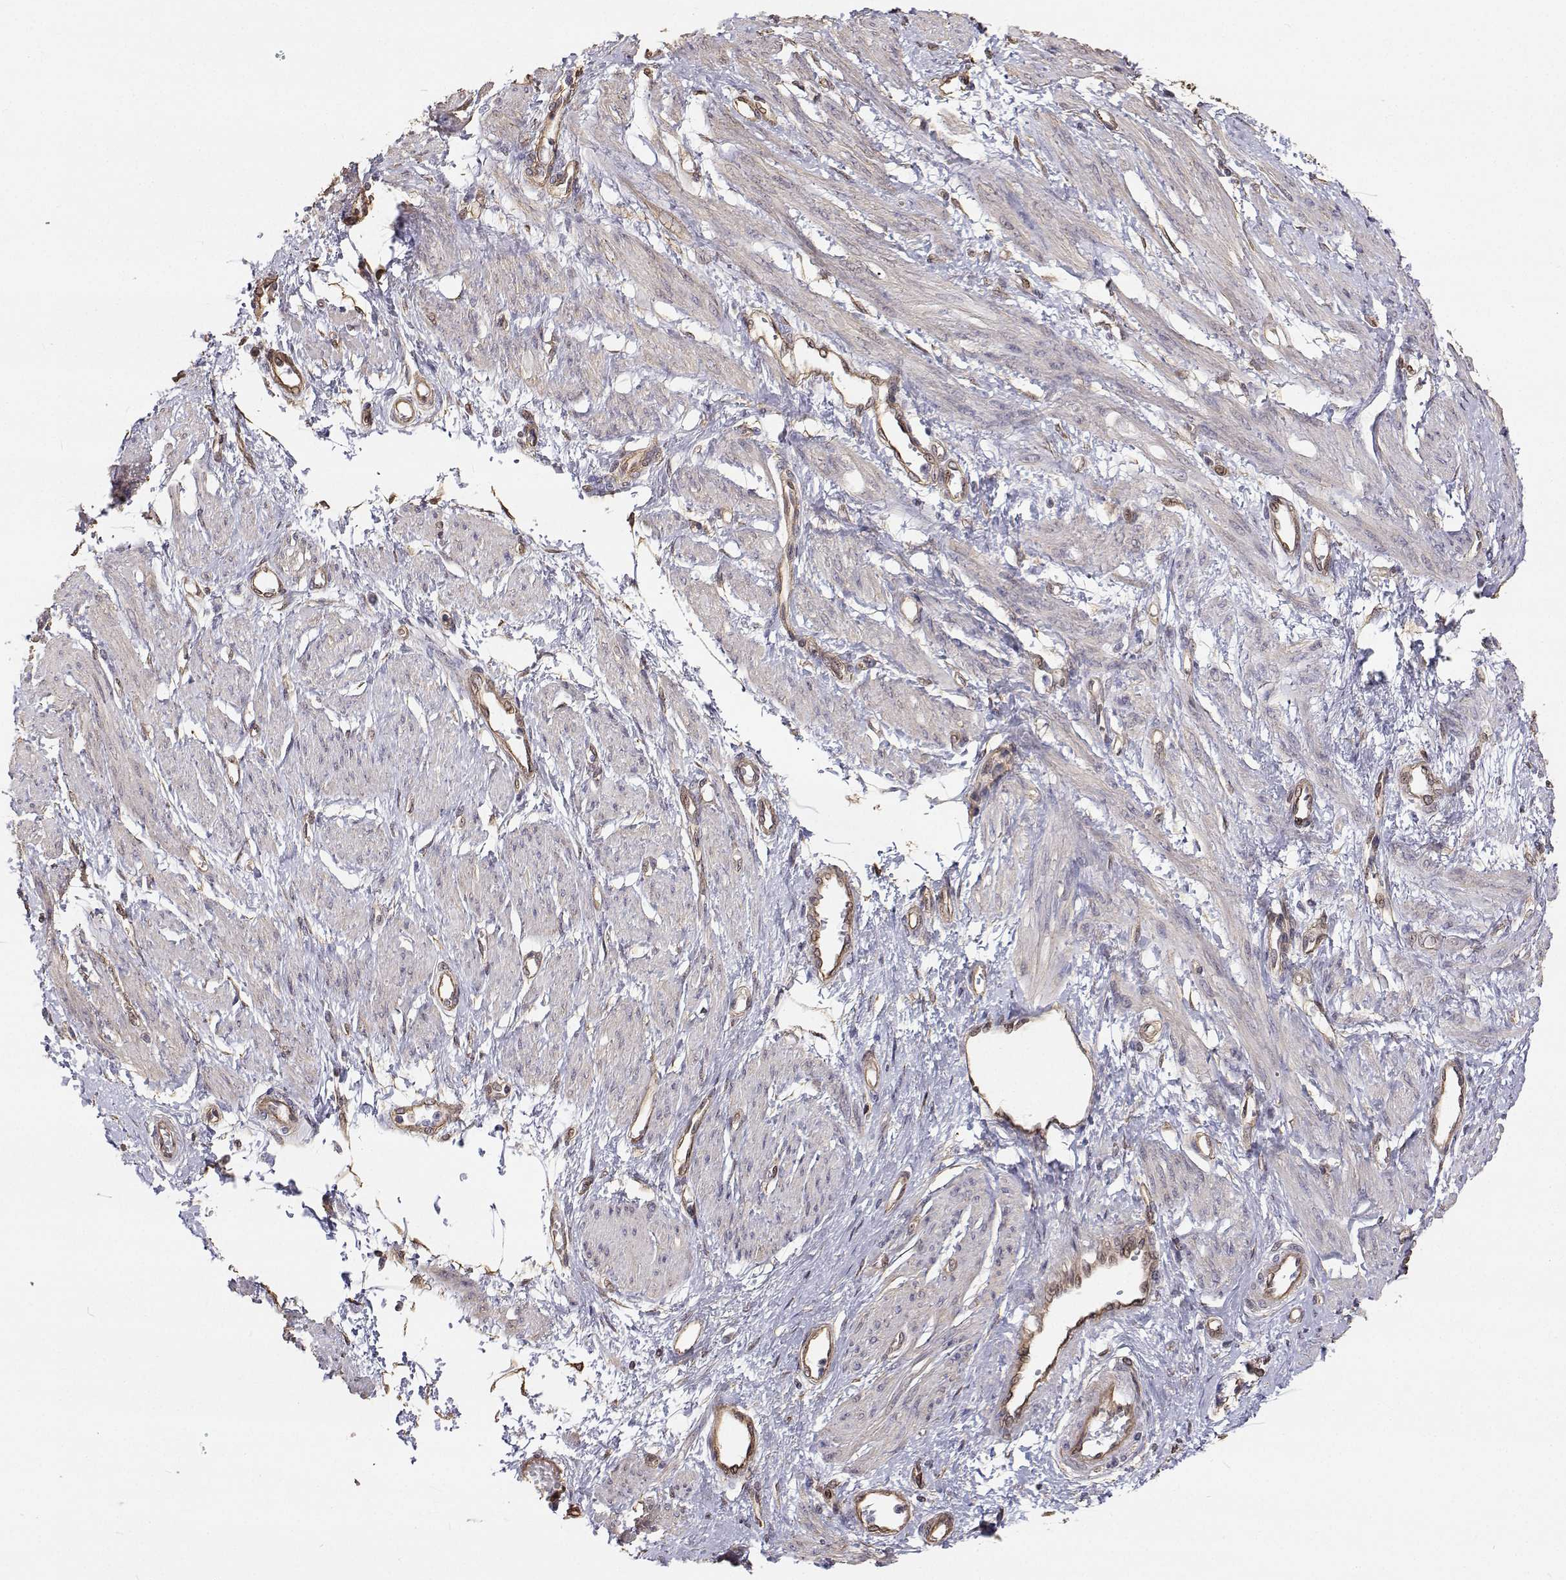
{"staining": {"intensity": "negative", "quantity": "none", "location": "none"}, "tissue": "smooth muscle", "cell_type": "Smooth muscle cells", "image_type": "normal", "snomed": [{"axis": "morphology", "description": "Normal tissue, NOS"}, {"axis": "topography", "description": "Smooth muscle"}, {"axis": "topography", "description": "Uterus"}], "caption": "Human smooth muscle stained for a protein using immunohistochemistry shows no expression in smooth muscle cells.", "gene": "GSDMA", "patient": {"sex": "female", "age": 39}}